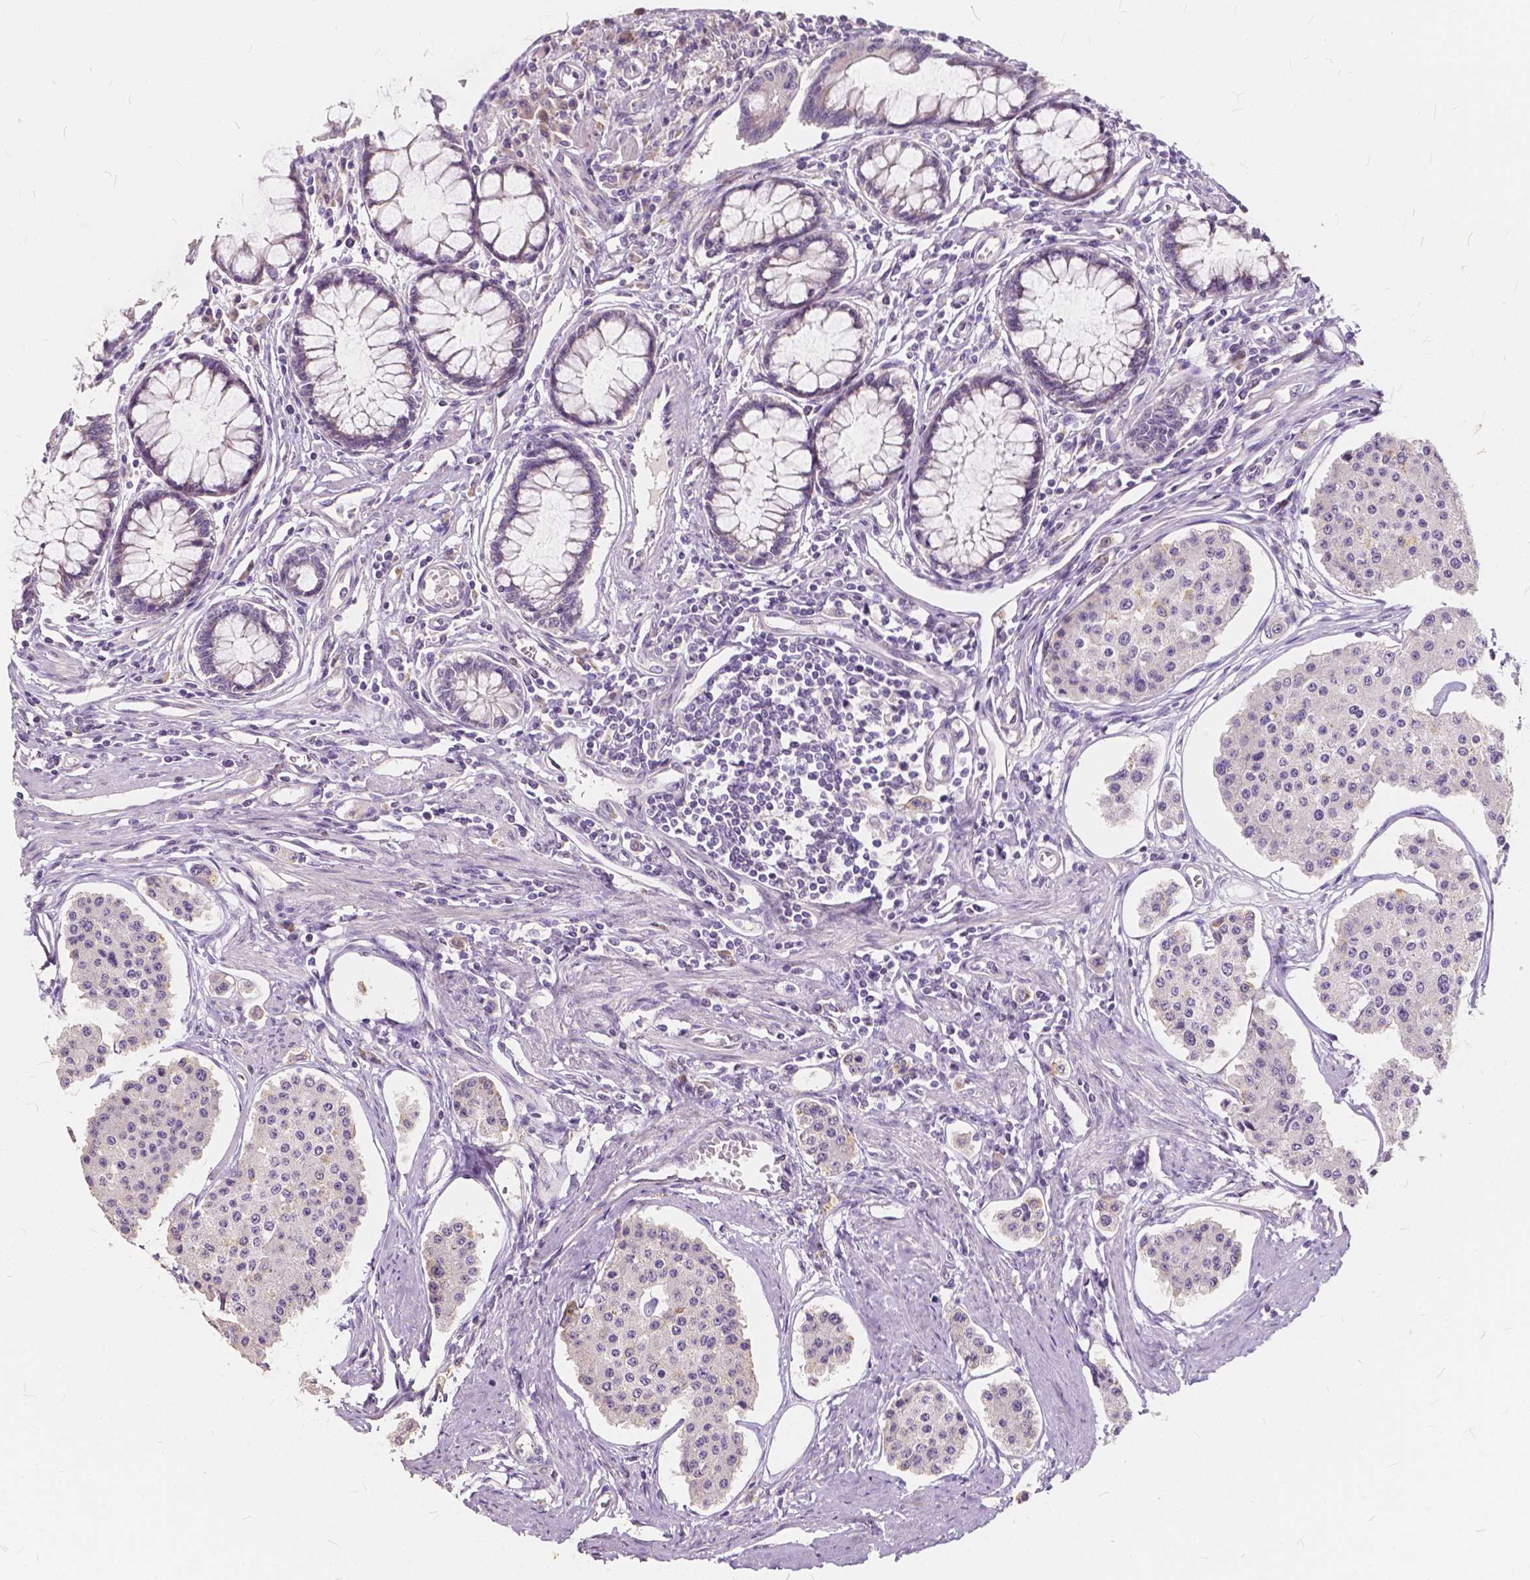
{"staining": {"intensity": "negative", "quantity": "none", "location": "none"}, "tissue": "carcinoid", "cell_type": "Tumor cells", "image_type": "cancer", "snomed": [{"axis": "morphology", "description": "Carcinoid, malignant, NOS"}, {"axis": "topography", "description": "Small intestine"}], "caption": "This histopathology image is of carcinoid (malignant) stained with immunohistochemistry to label a protein in brown with the nuclei are counter-stained blue. There is no staining in tumor cells. The staining was performed using DAB to visualize the protein expression in brown, while the nuclei were stained in blue with hematoxylin (Magnification: 20x).", "gene": "SLC7A8", "patient": {"sex": "female", "age": 65}}